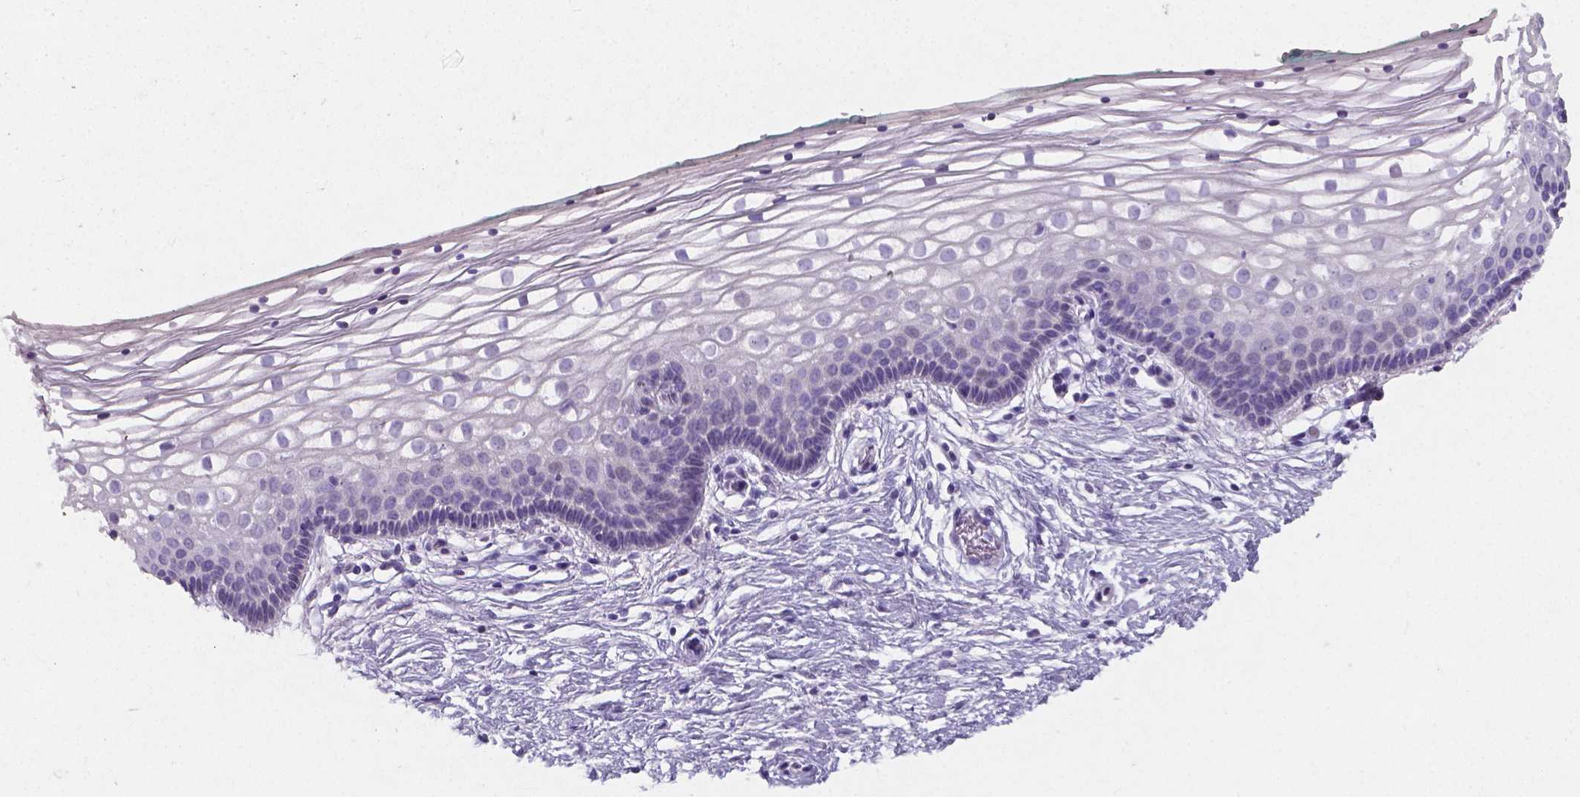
{"staining": {"intensity": "negative", "quantity": "none", "location": "none"}, "tissue": "vagina", "cell_type": "Squamous epithelial cells", "image_type": "normal", "snomed": [{"axis": "morphology", "description": "Normal tissue, NOS"}, {"axis": "topography", "description": "Vagina"}], "caption": "The immunohistochemistry (IHC) photomicrograph has no significant positivity in squamous epithelial cells of vagina.", "gene": "XPNPEP2", "patient": {"sex": "female", "age": 36}}